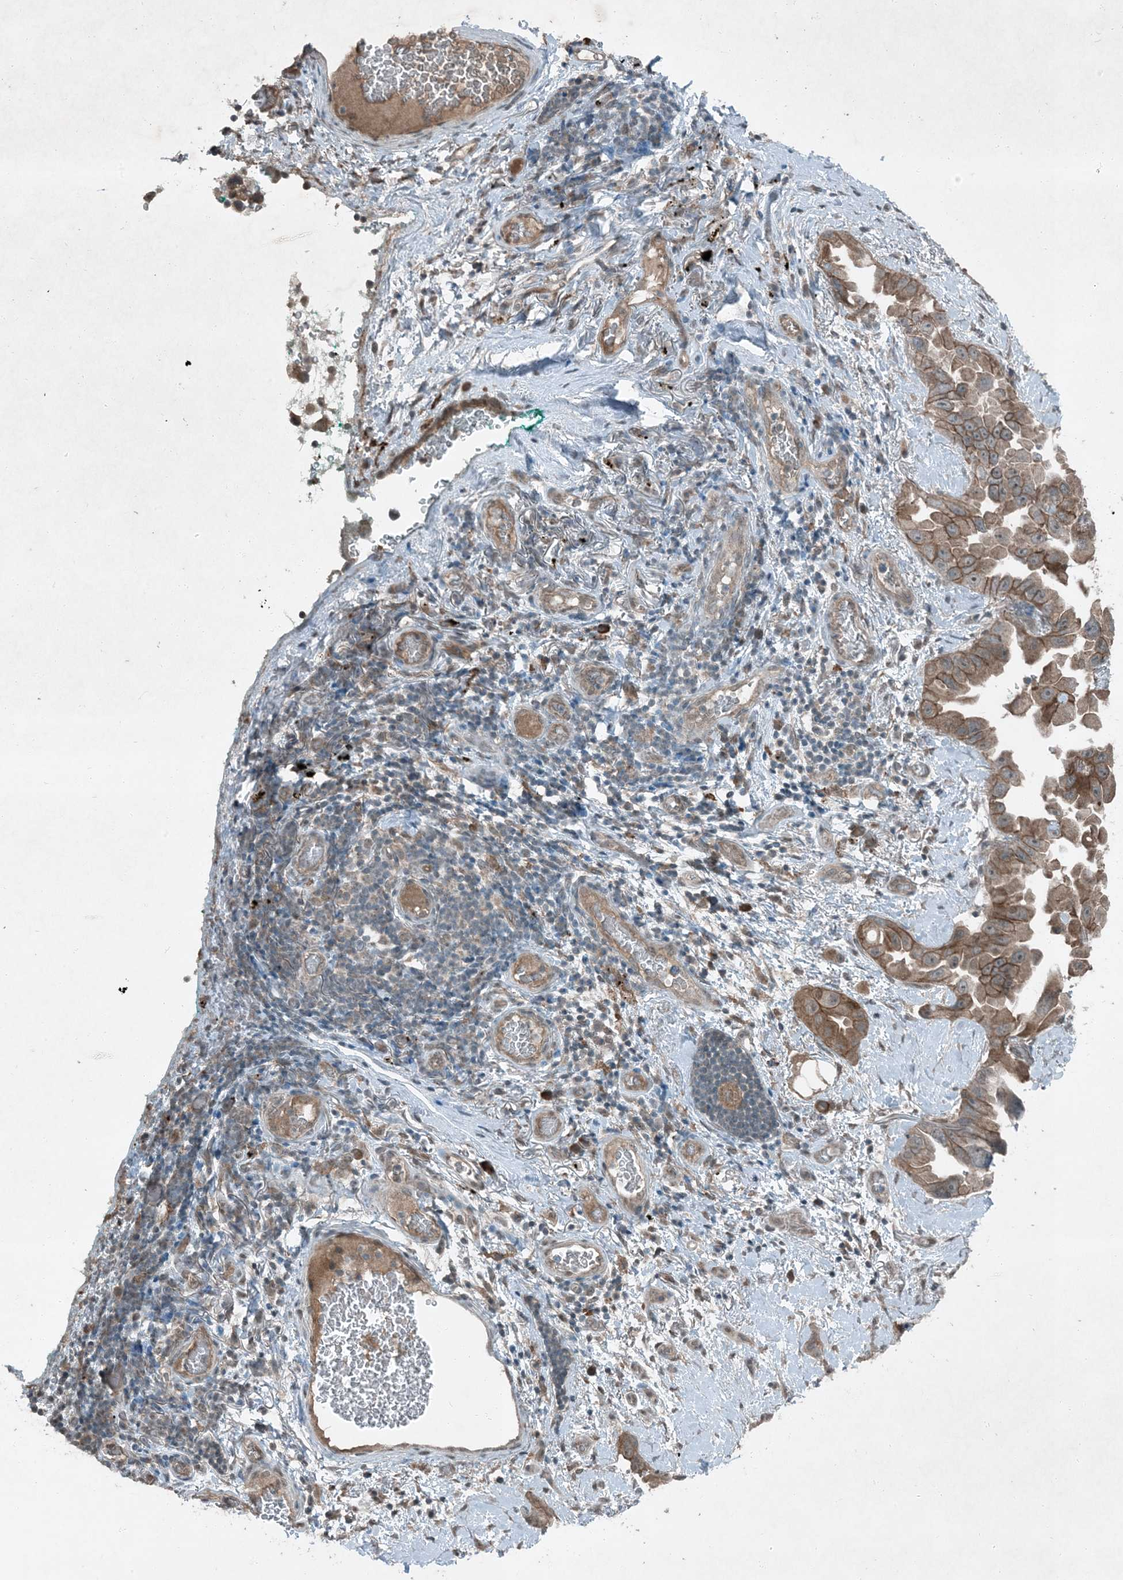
{"staining": {"intensity": "moderate", "quantity": ">75%", "location": "cytoplasmic/membranous"}, "tissue": "lung cancer", "cell_type": "Tumor cells", "image_type": "cancer", "snomed": [{"axis": "morphology", "description": "Adenocarcinoma, NOS"}, {"axis": "topography", "description": "Lung"}], "caption": "IHC micrograph of neoplastic tissue: human lung cancer stained using IHC reveals medium levels of moderate protein expression localized specifically in the cytoplasmic/membranous of tumor cells, appearing as a cytoplasmic/membranous brown color.", "gene": "MDN1", "patient": {"sex": "female", "age": 67}}